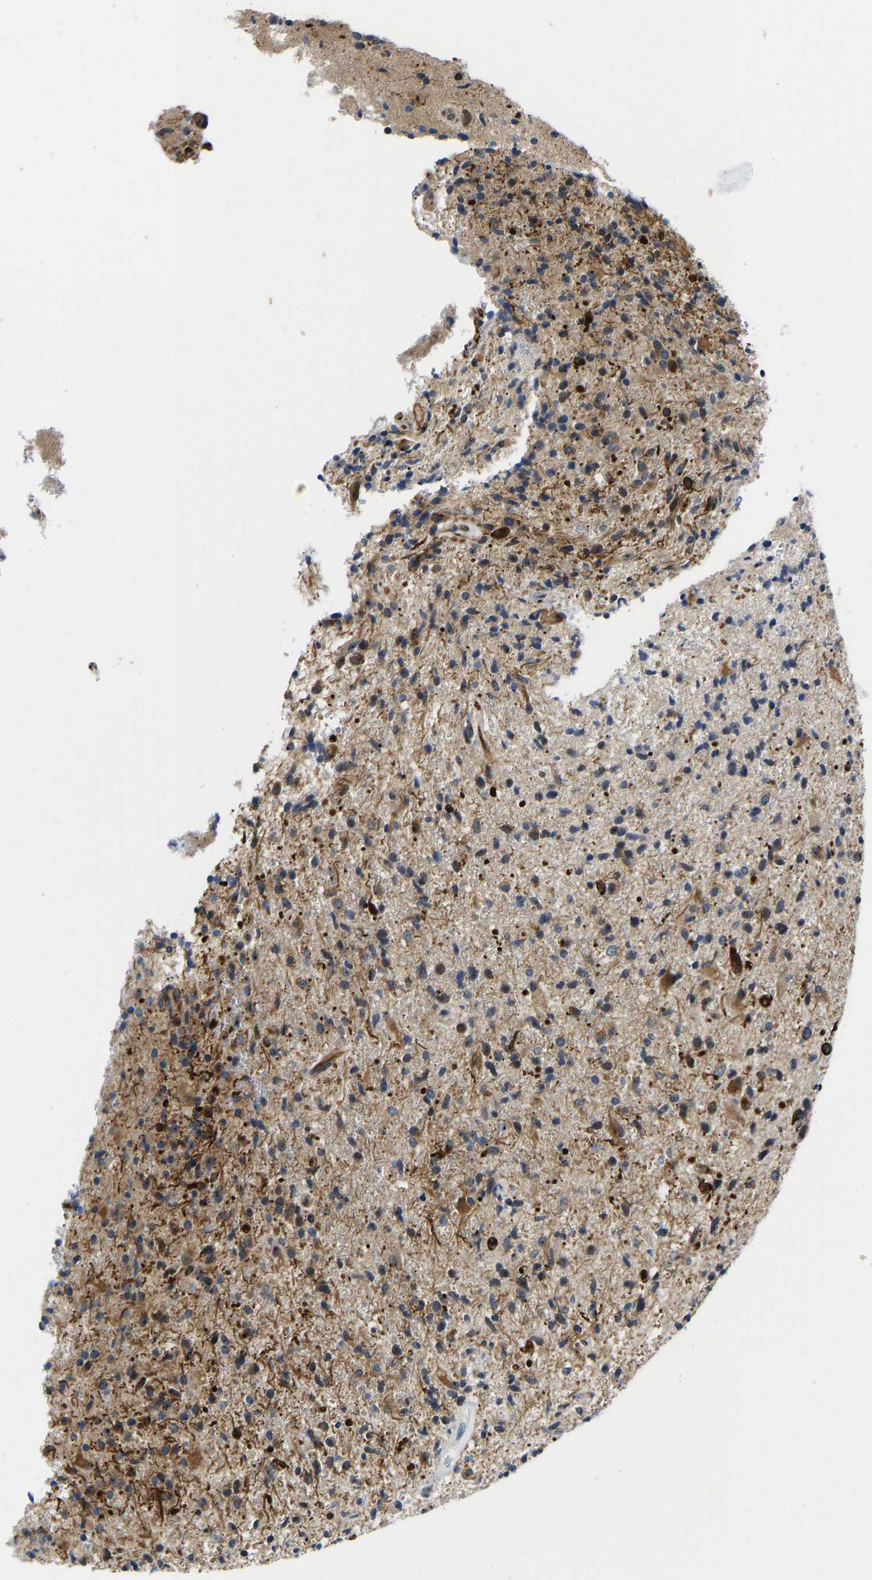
{"staining": {"intensity": "strong", "quantity": ">75%", "location": "cytoplasmic/membranous"}, "tissue": "glioma", "cell_type": "Tumor cells", "image_type": "cancer", "snomed": [{"axis": "morphology", "description": "Glioma, malignant, High grade"}, {"axis": "topography", "description": "Brain"}], "caption": "Immunohistochemical staining of malignant glioma (high-grade) demonstrates high levels of strong cytoplasmic/membranous expression in about >75% of tumor cells.", "gene": "RESF1", "patient": {"sex": "male", "age": 72}}